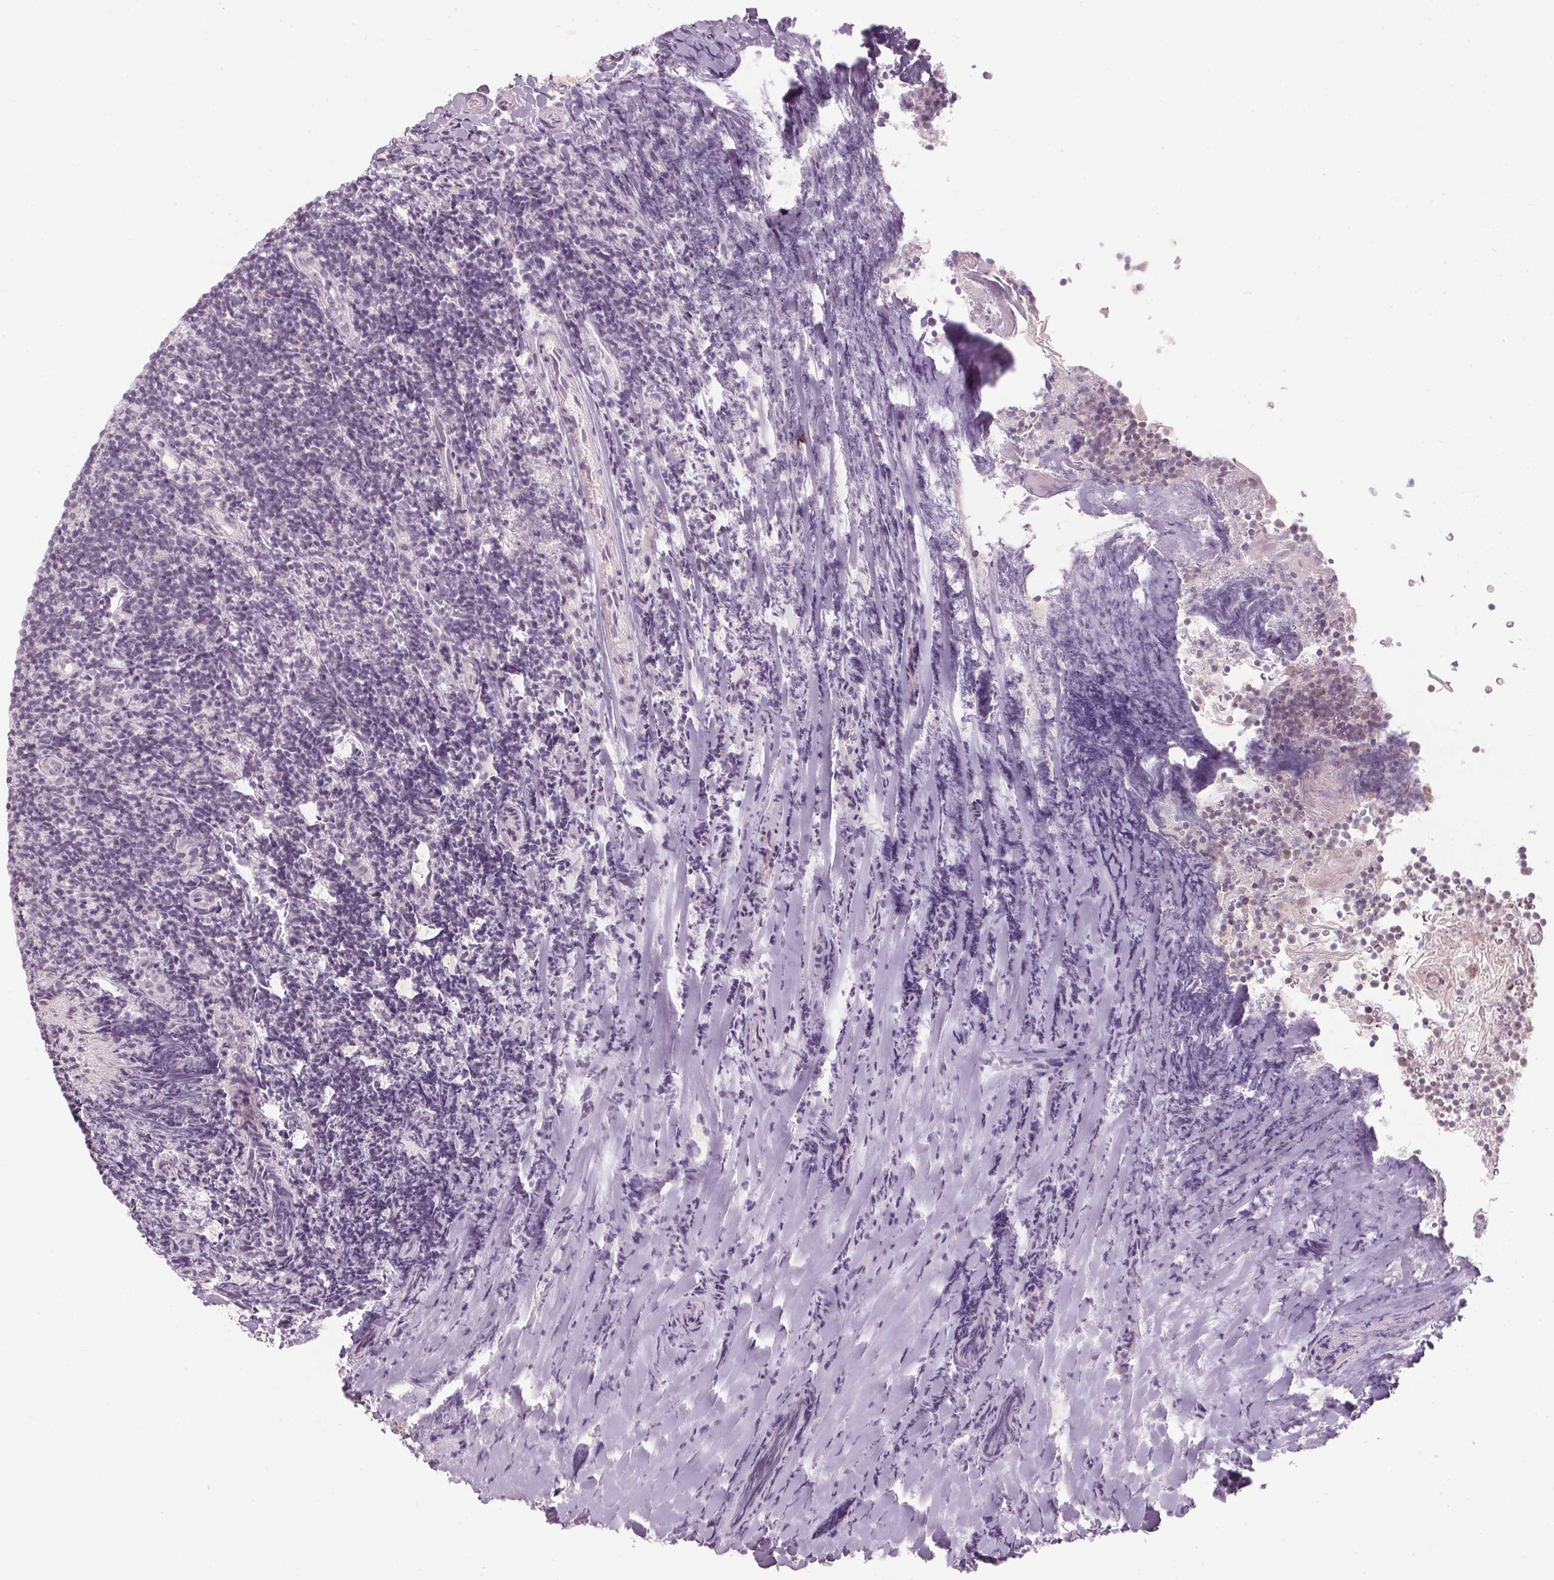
{"staining": {"intensity": "negative", "quantity": "none", "location": "none"}, "tissue": "tonsil", "cell_type": "Germinal center cells", "image_type": "normal", "snomed": [{"axis": "morphology", "description": "Normal tissue, NOS"}, {"axis": "topography", "description": "Tonsil"}], "caption": "Immunohistochemical staining of benign tonsil displays no significant expression in germinal center cells.", "gene": "TMED6", "patient": {"sex": "female", "age": 10}}